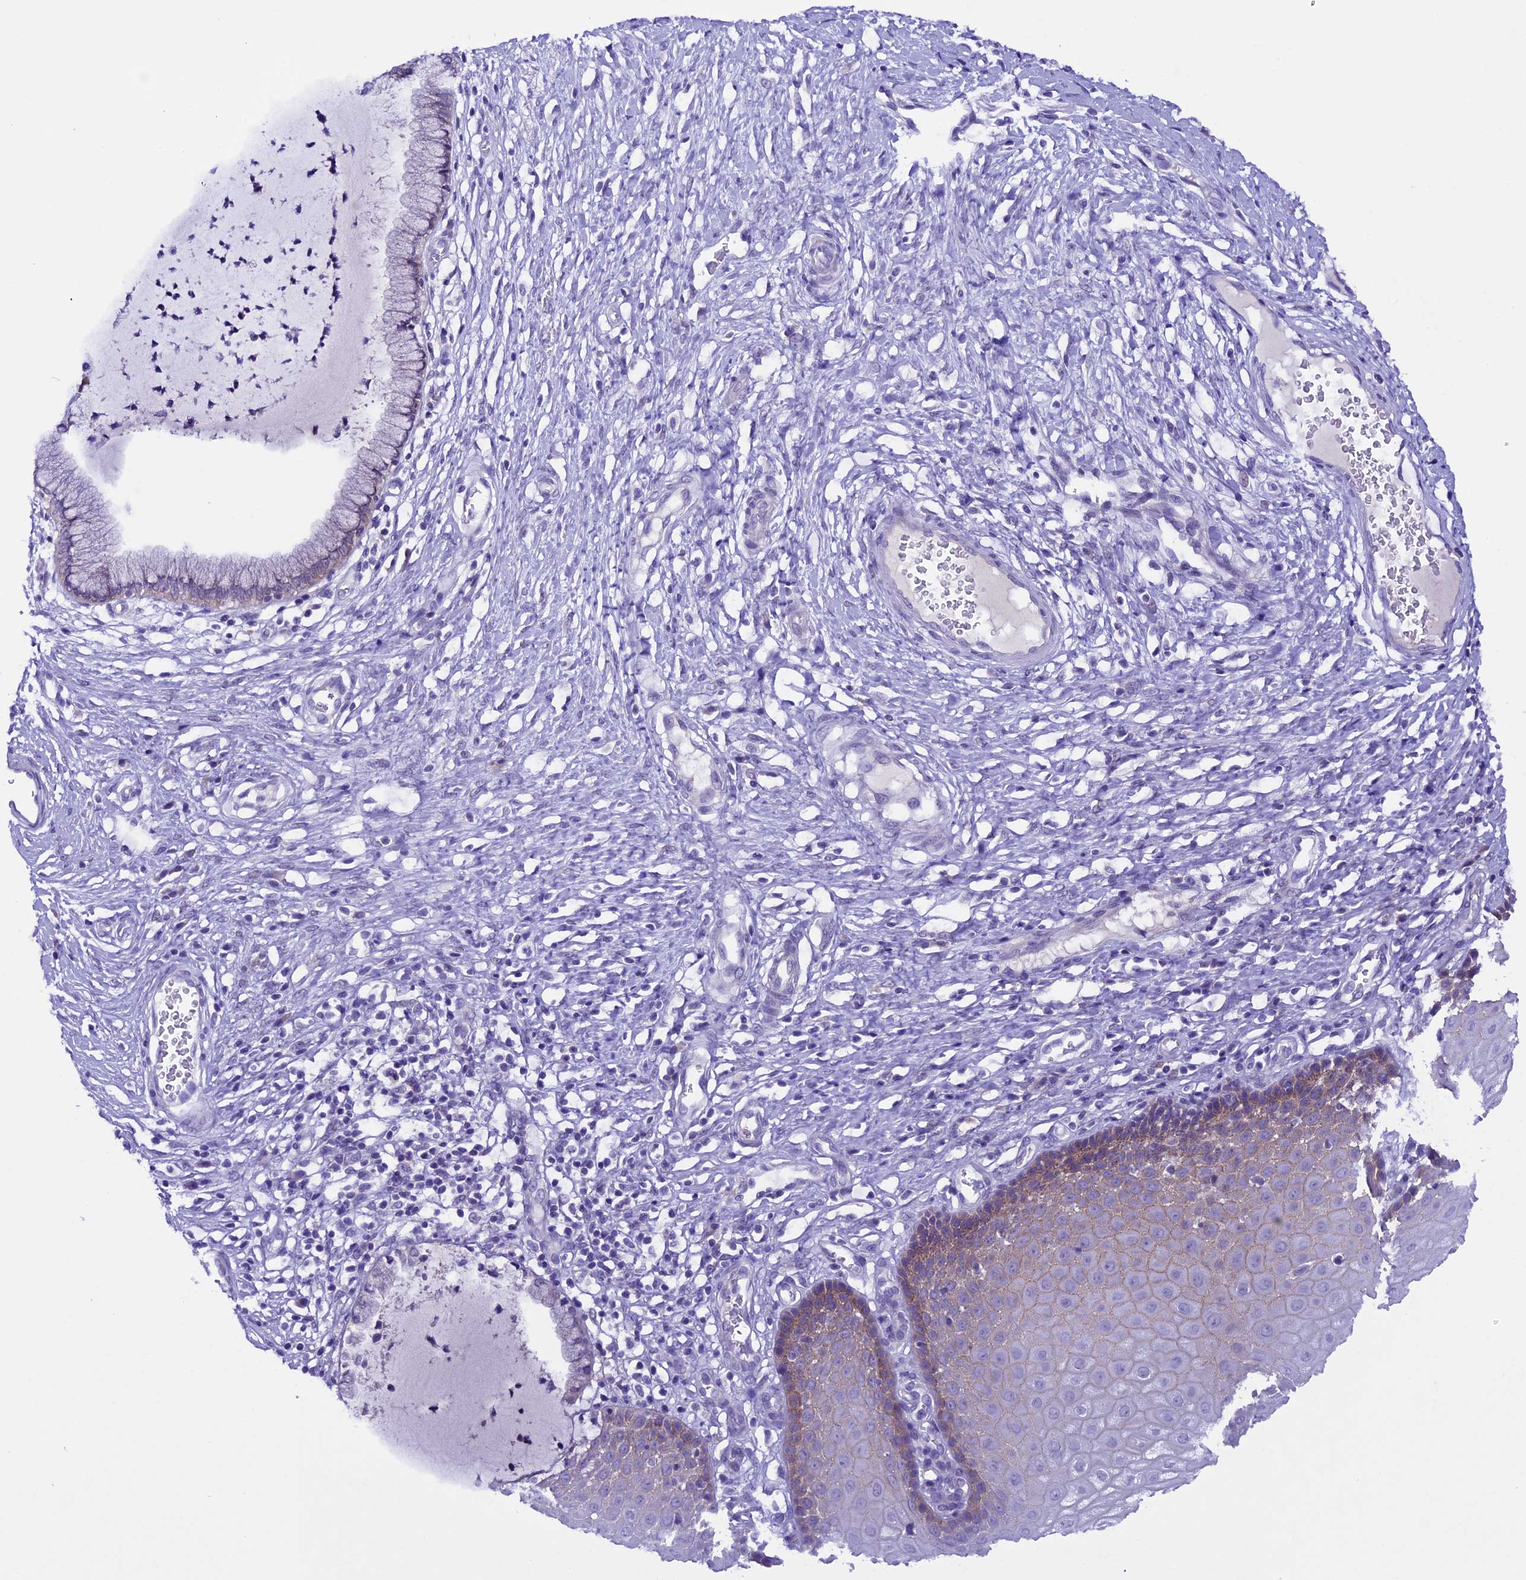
{"staining": {"intensity": "weak", "quantity": "<25%", "location": "cytoplasmic/membranous"}, "tissue": "cervix", "cell_type": "Glandular cells", "image_type": "normal", "snomed": [{"axis": "morphology", "description": "Normal tissue, NOS"}, {"axis": "topography", "description": "Cervix"}], "caption": "Immunohistochemistry micrograph of benign cervix stained for a protein (brown), which shows no staining in glandular cells. (Immunohistochemistry (ihc), brightfield microscopy, high magnification).", "gene": "XKR7", "patient": {"sex": "female", "age": 55}}